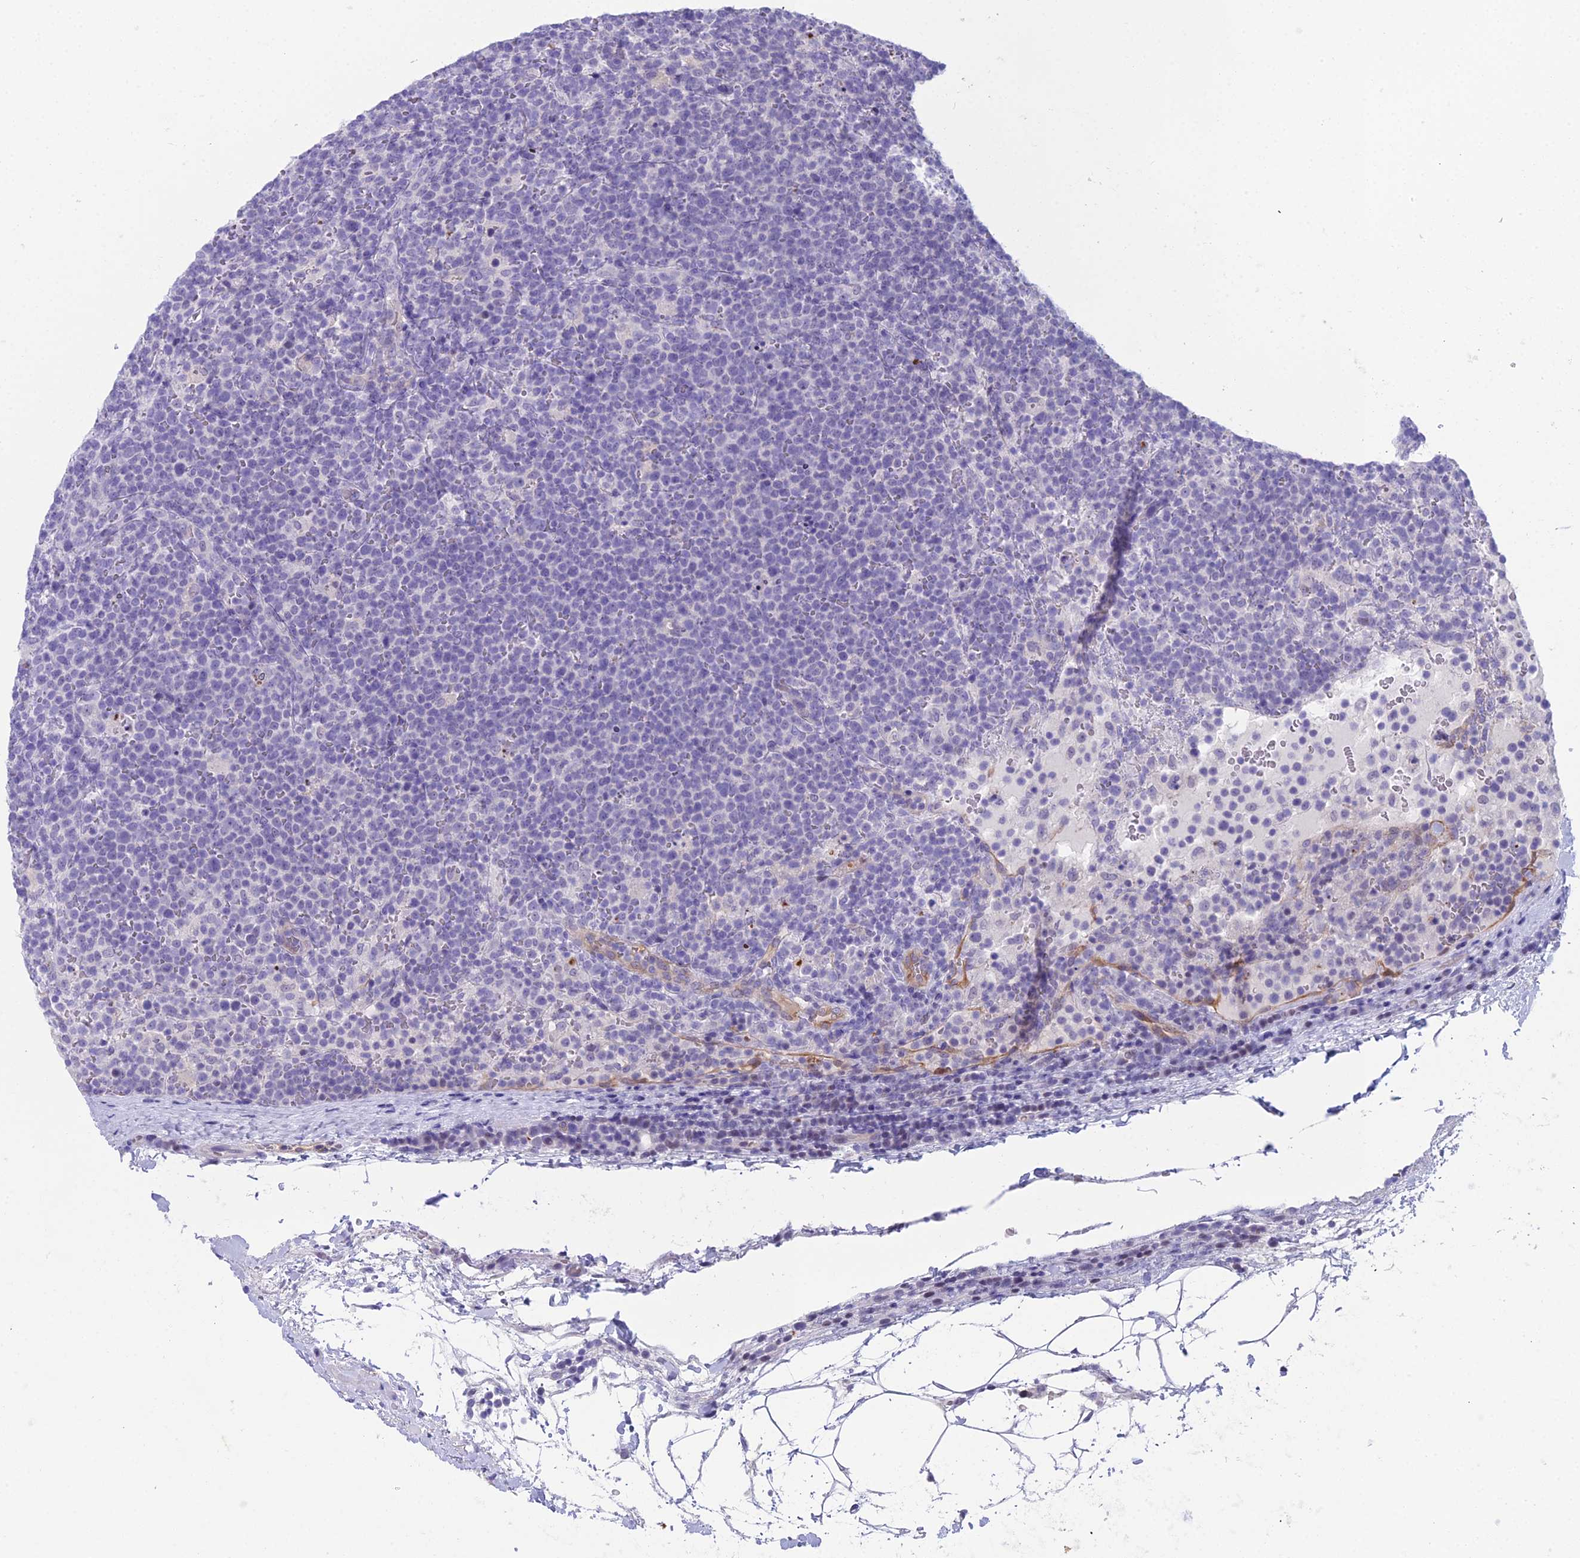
{"staining": {"intensity": "negative", "quantity": "none", "location": "none"}, "tissue": "lymphoma", "cell_type": "Tumor cells", "image_type": "cancer", "snomed": [{"axis": "morphology", "description": "Malignant lymphoma, non-Hodgkin's type, High grade"}, {"axis": "topography", "description": "Lymph node"}], "caption": "This is an IHC photomicrograph of human lymphoma. There is no expression in tumor cells.", "gene": "CC2D2A", "patient": {"sex": "male", "age": 61}}